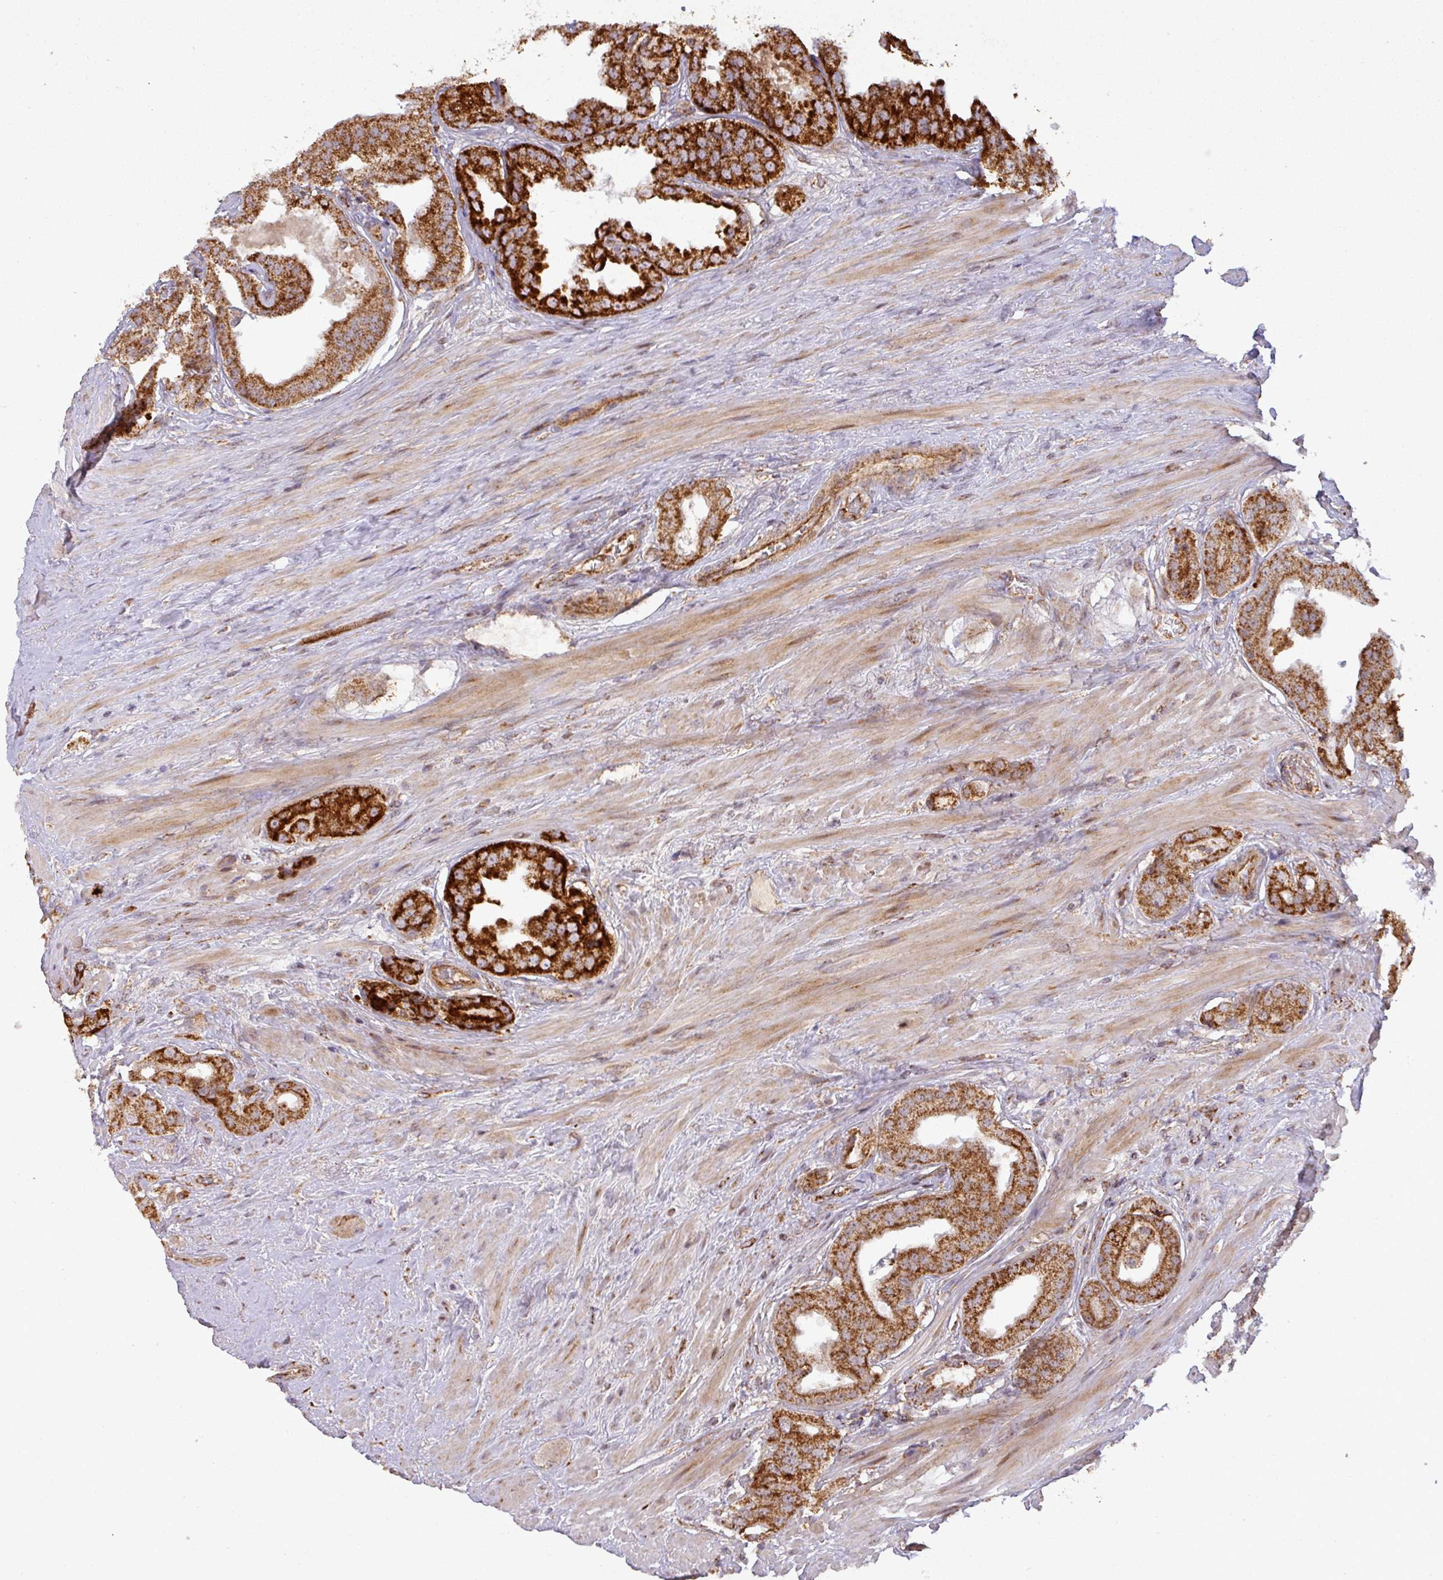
{"staining": {"intensity": "strong", "quantity": ">75%", "location": "cytoplasmic/membranous"}, "tissue": "prostate cancer", "cell_type": "Tumor cells", "image_type": "cancer", "snomed": [{"axis": "morphology", "description": "Adenocarcinoma, High grade"}, {"axis": "topography", "description": "Prostate"}], "caption": "Immunohistochemical staining of prostate cancer displays high levels of strong cytoplasmic/membranous expression in about >75% of tumor cells.", "gene": "GPD2", "patient": {"sex": "male", "age": 63}}